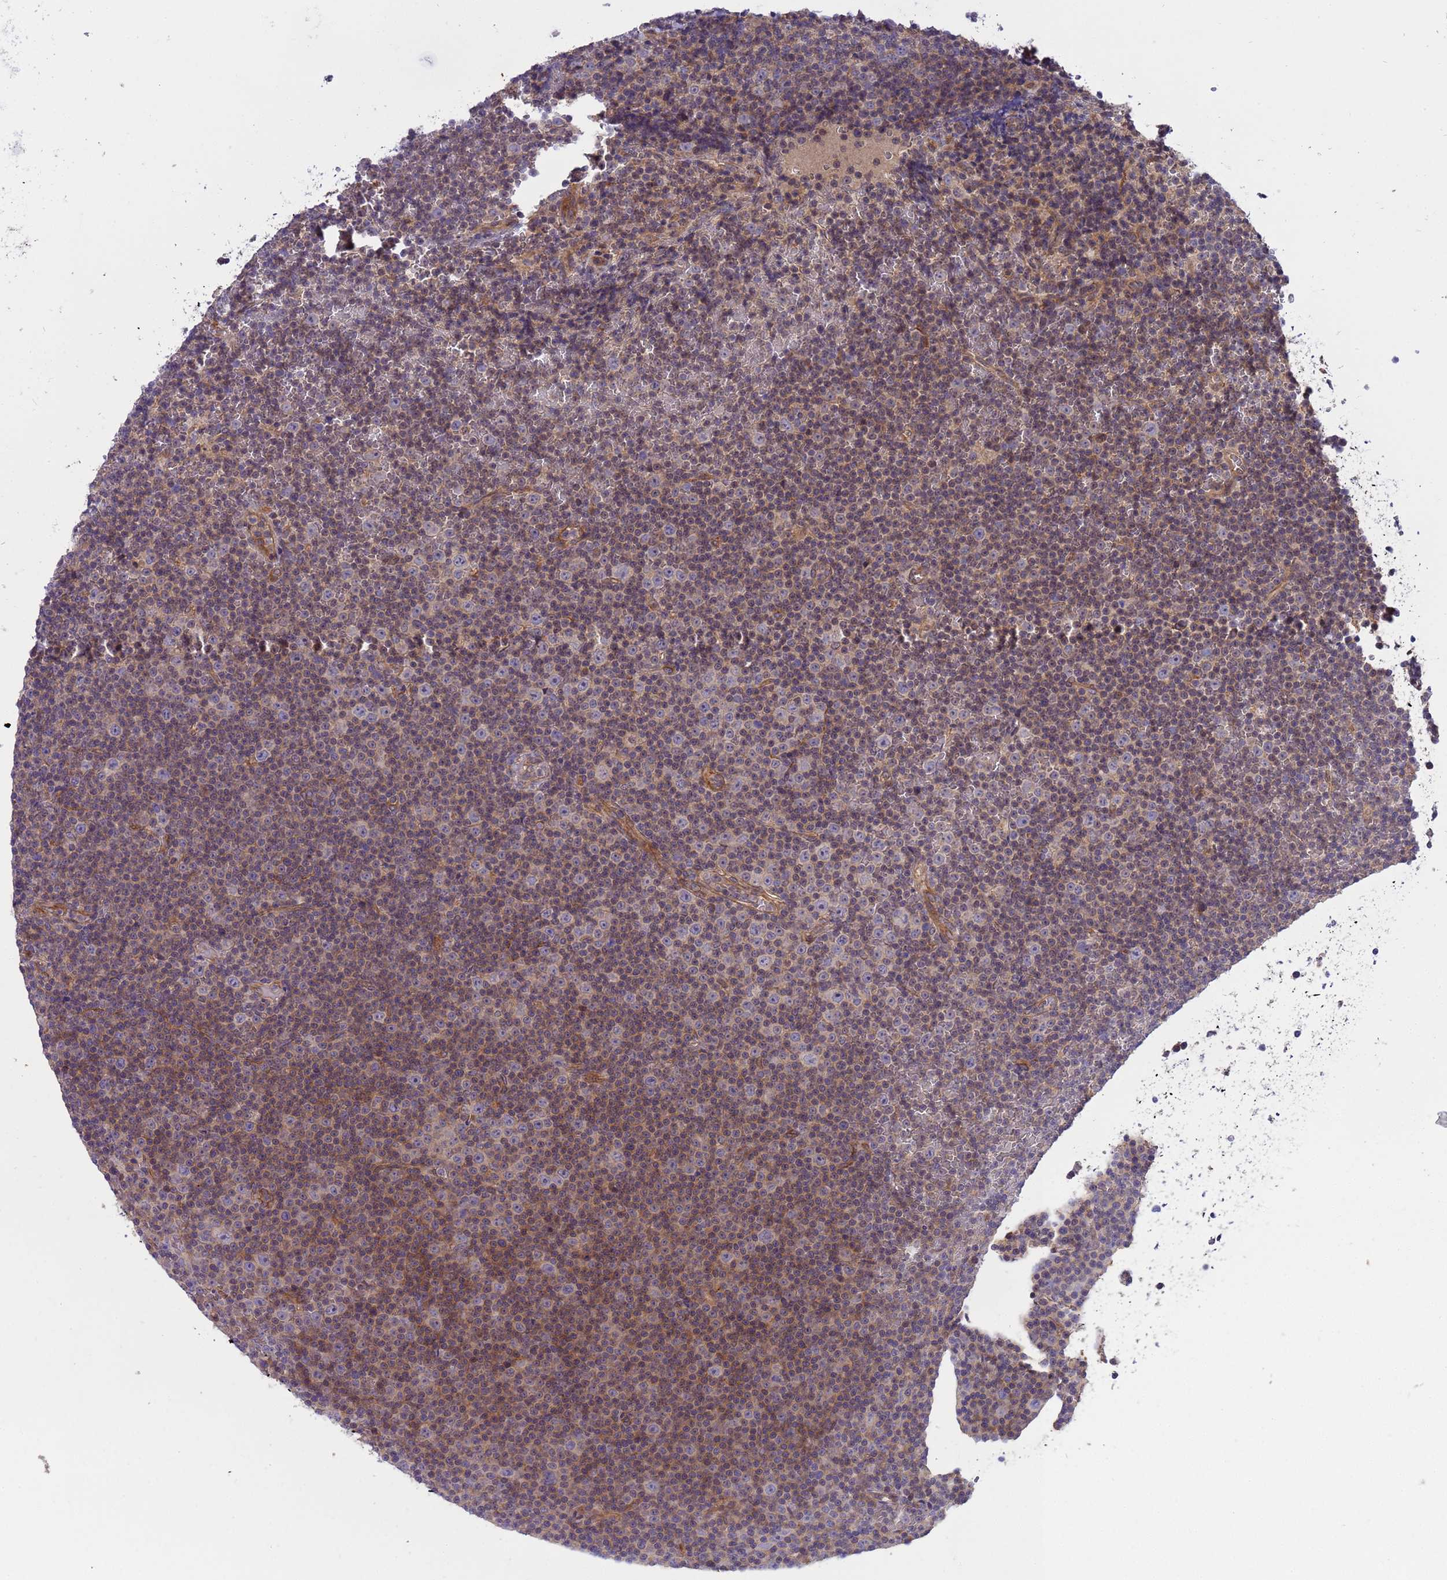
{"staining": {"intensity": "weak", "quantity": "25%-75%", "location": "cytoplasmic/membranous"}, "tissue": "lymphoma", "cell_type": "Tumor cells", "image_type": "cancer", "snomed": [{"axis": "morphology", "description": "Malignant lymphoma, non-Hodgkin's type, Low grade"}, {"axis": "topography", "description": "Lymph node"}], "caption": "Lymphoma tissue reveals weak cytoplasmic/membranous staining in about 25%-75% of tumor cells", "gene": "SMCO3", "patient": {"sex": "female", "age": 67}}